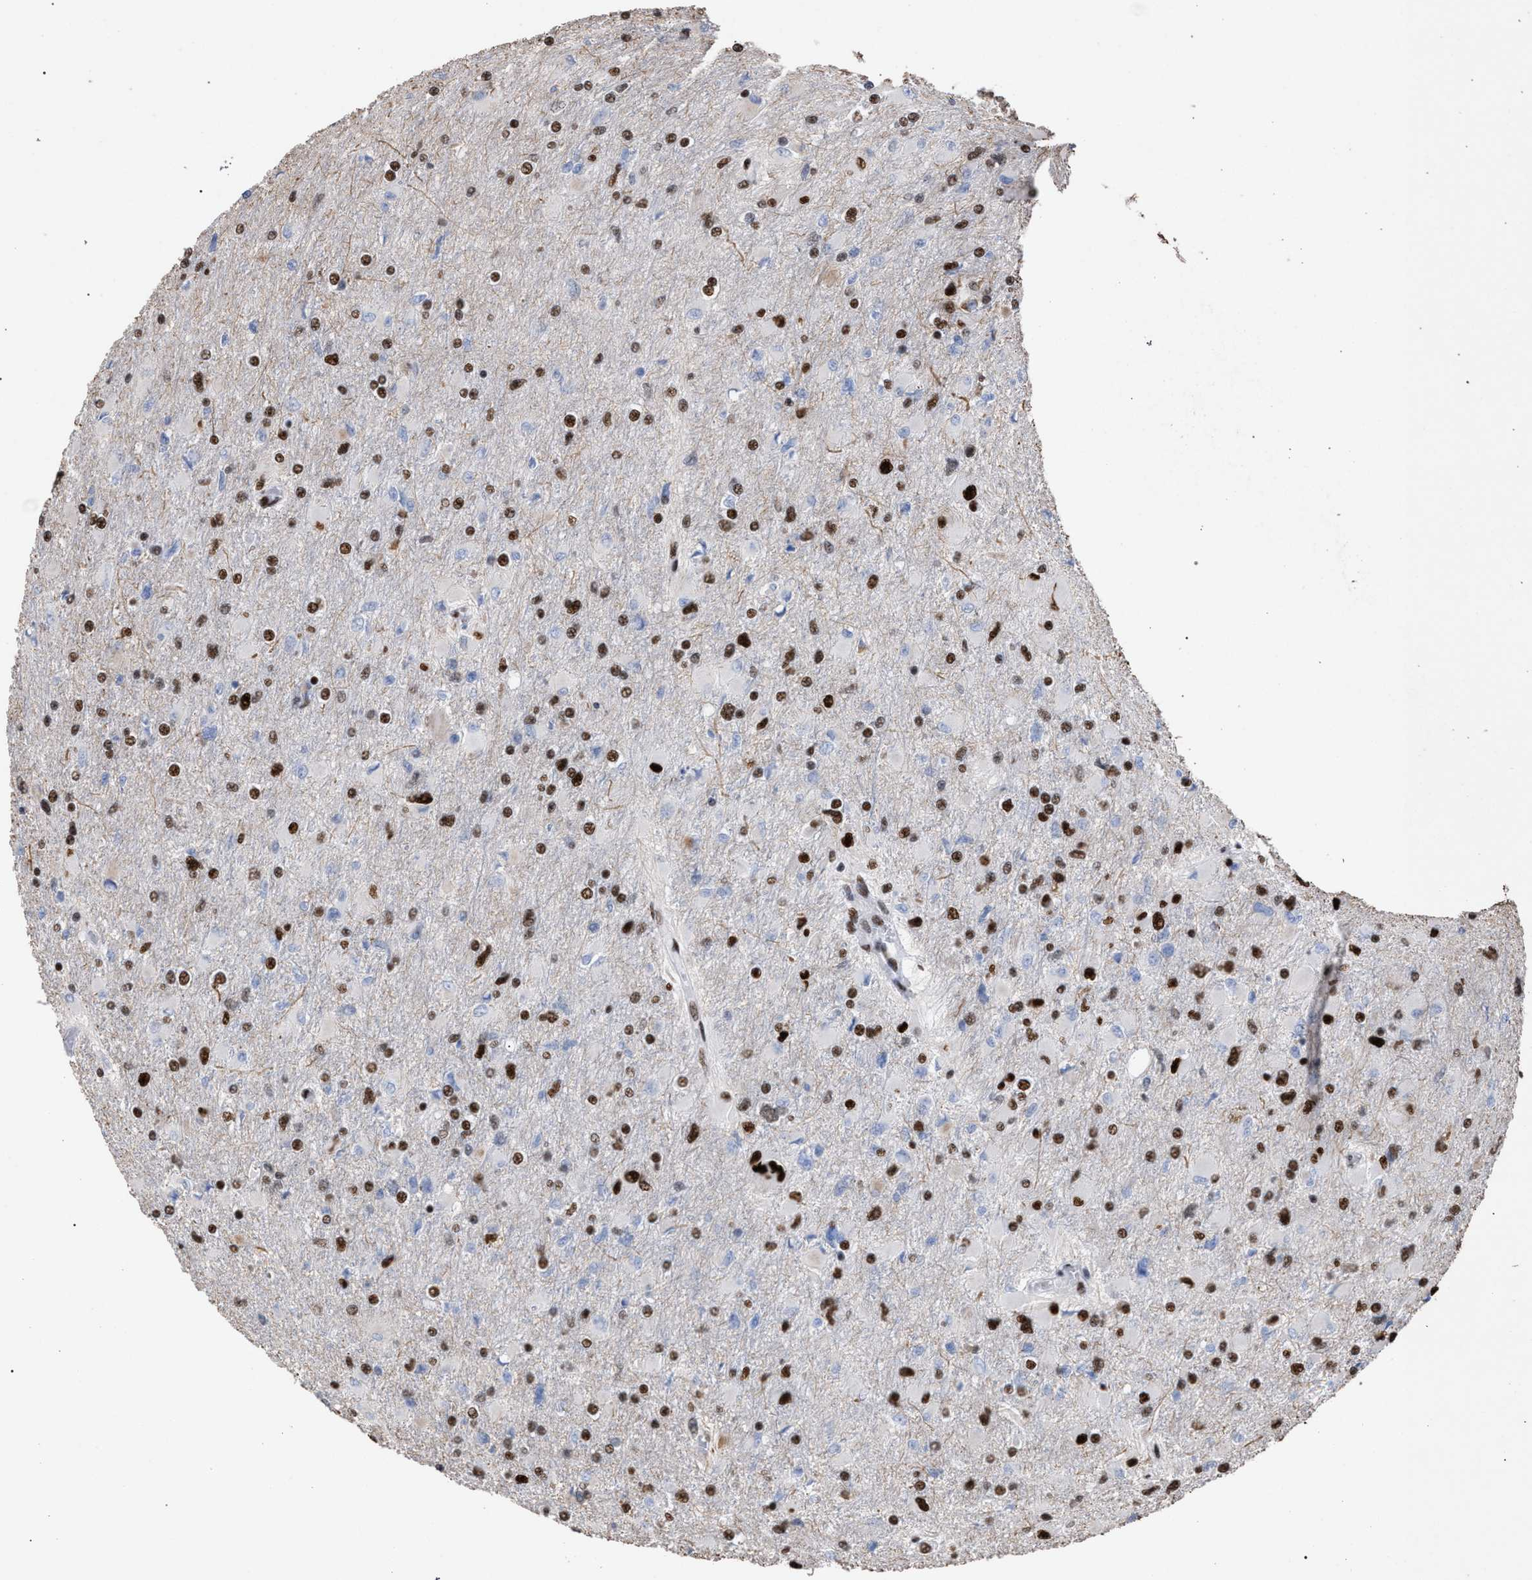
{"staining": {"intensity": "strong", "quantity": ">75%", "location": "nuclear"}, "tissue": "glioma", "cell_type": "Tumor cells", "image_type": "cancer", "snomed": [{"axis": "morphology", "description": "Glioma, malignant, High grade"}, {"axis": "topography", "description": "Cerebral cortex"}], "caption": "Protein positivity by immunohistochemistry reveals strong nuclear staining in about >75% of tumor cells in glioma.", "gene": "TP53BP1", "patient": {"sex": "female", "age": 36}}